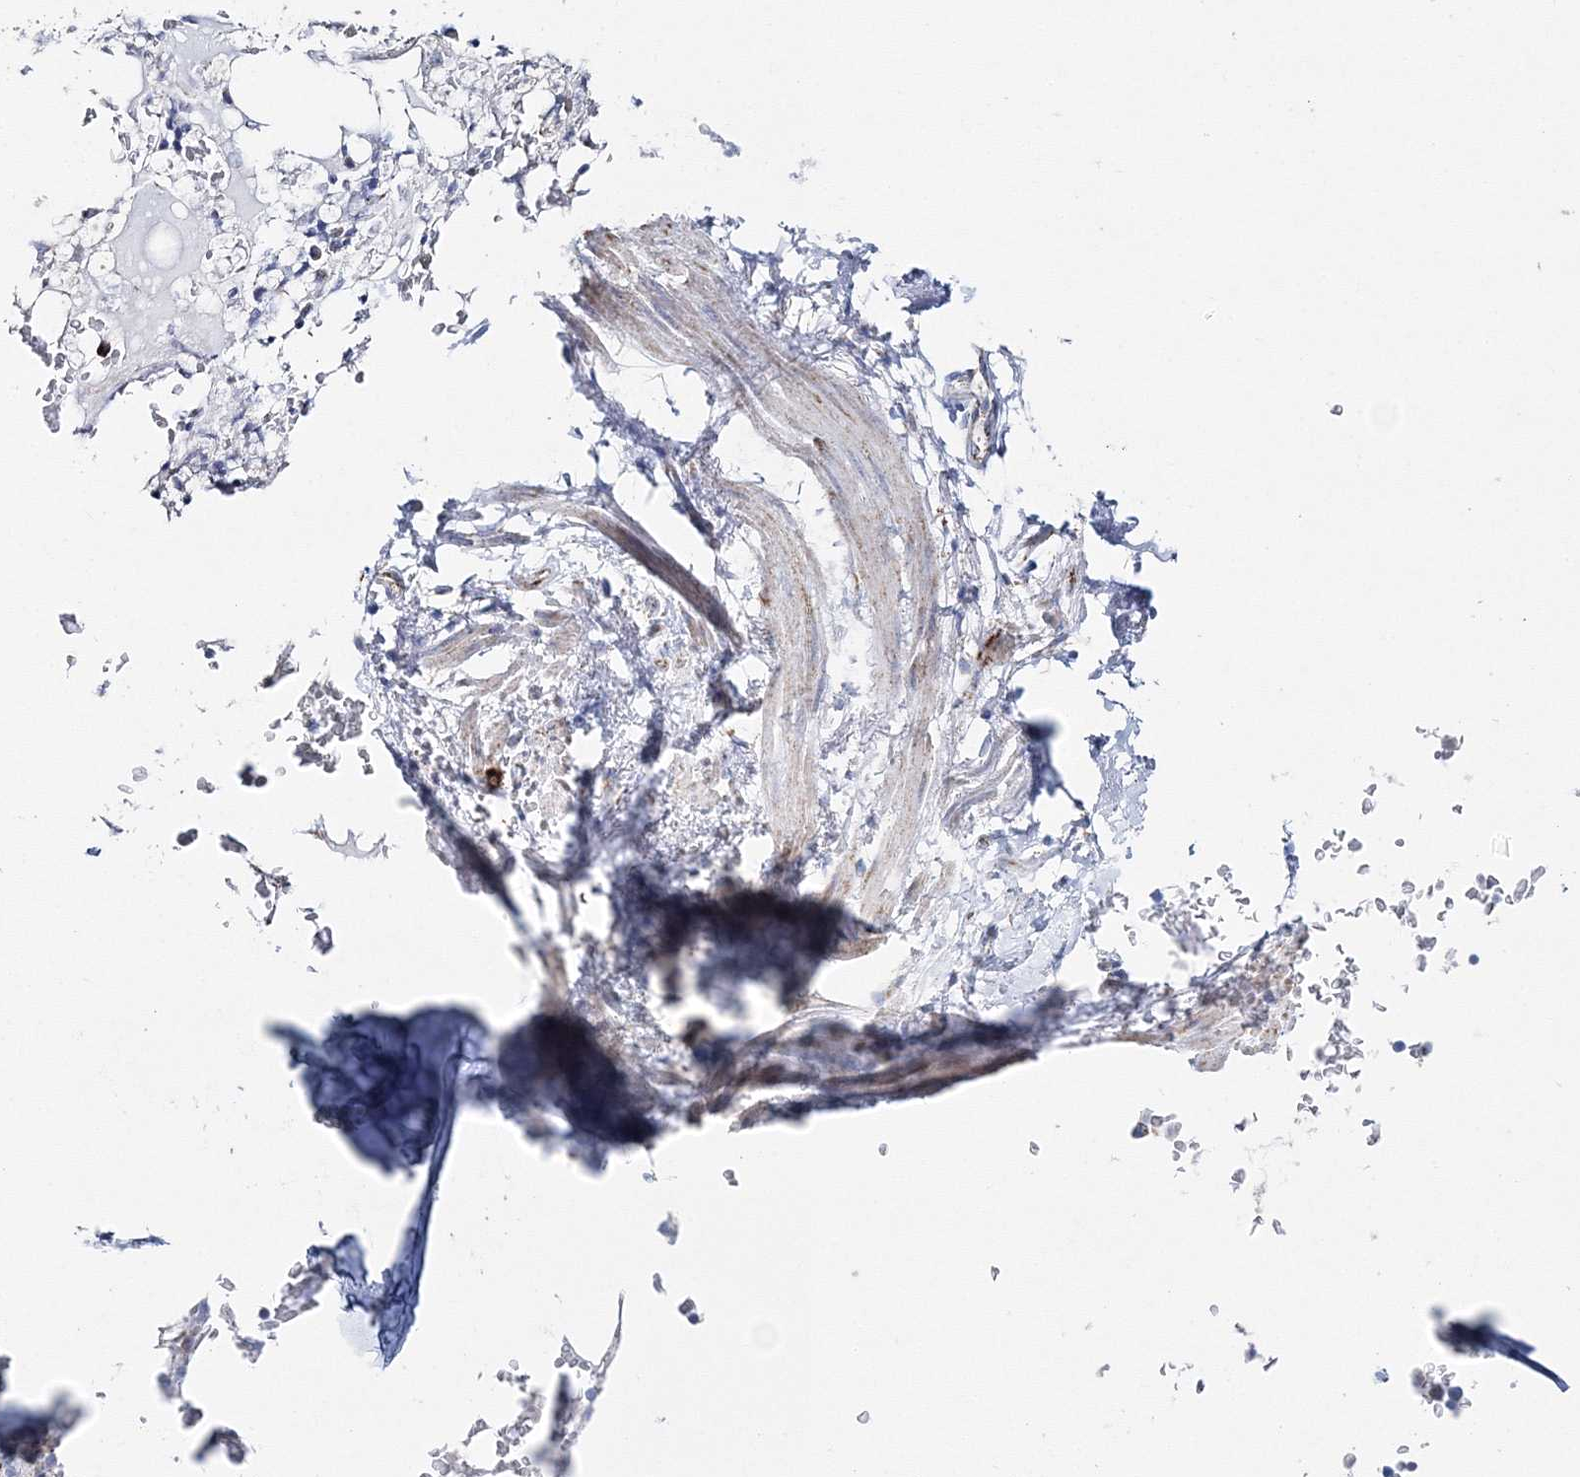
{"staining": {"intensity": "moderate", "quantity": "<25%", "location": "cytoplasmic/membranous"}, "tissue": "bone marrow", "cell_type": "Hematopoietic cells", "image_type": "normal", "snomed": [{"axis": "morphology", "description": "Normal tissue, NOS"}, {"axis": "topography", "description": "Bone marrow"}], "caption": "Immunohistochemical staining of unremarkable bone marrow displays moderate cytoplasmic/membranous protein staining in approximately <25% of hematopoietic cells. (DAB (3,3'-diaminobenzidine) = brown stain, brightfield microscopy at high magnification).", "gene": "HIBCH", "patient": {"sex": "male", "age": 58}}